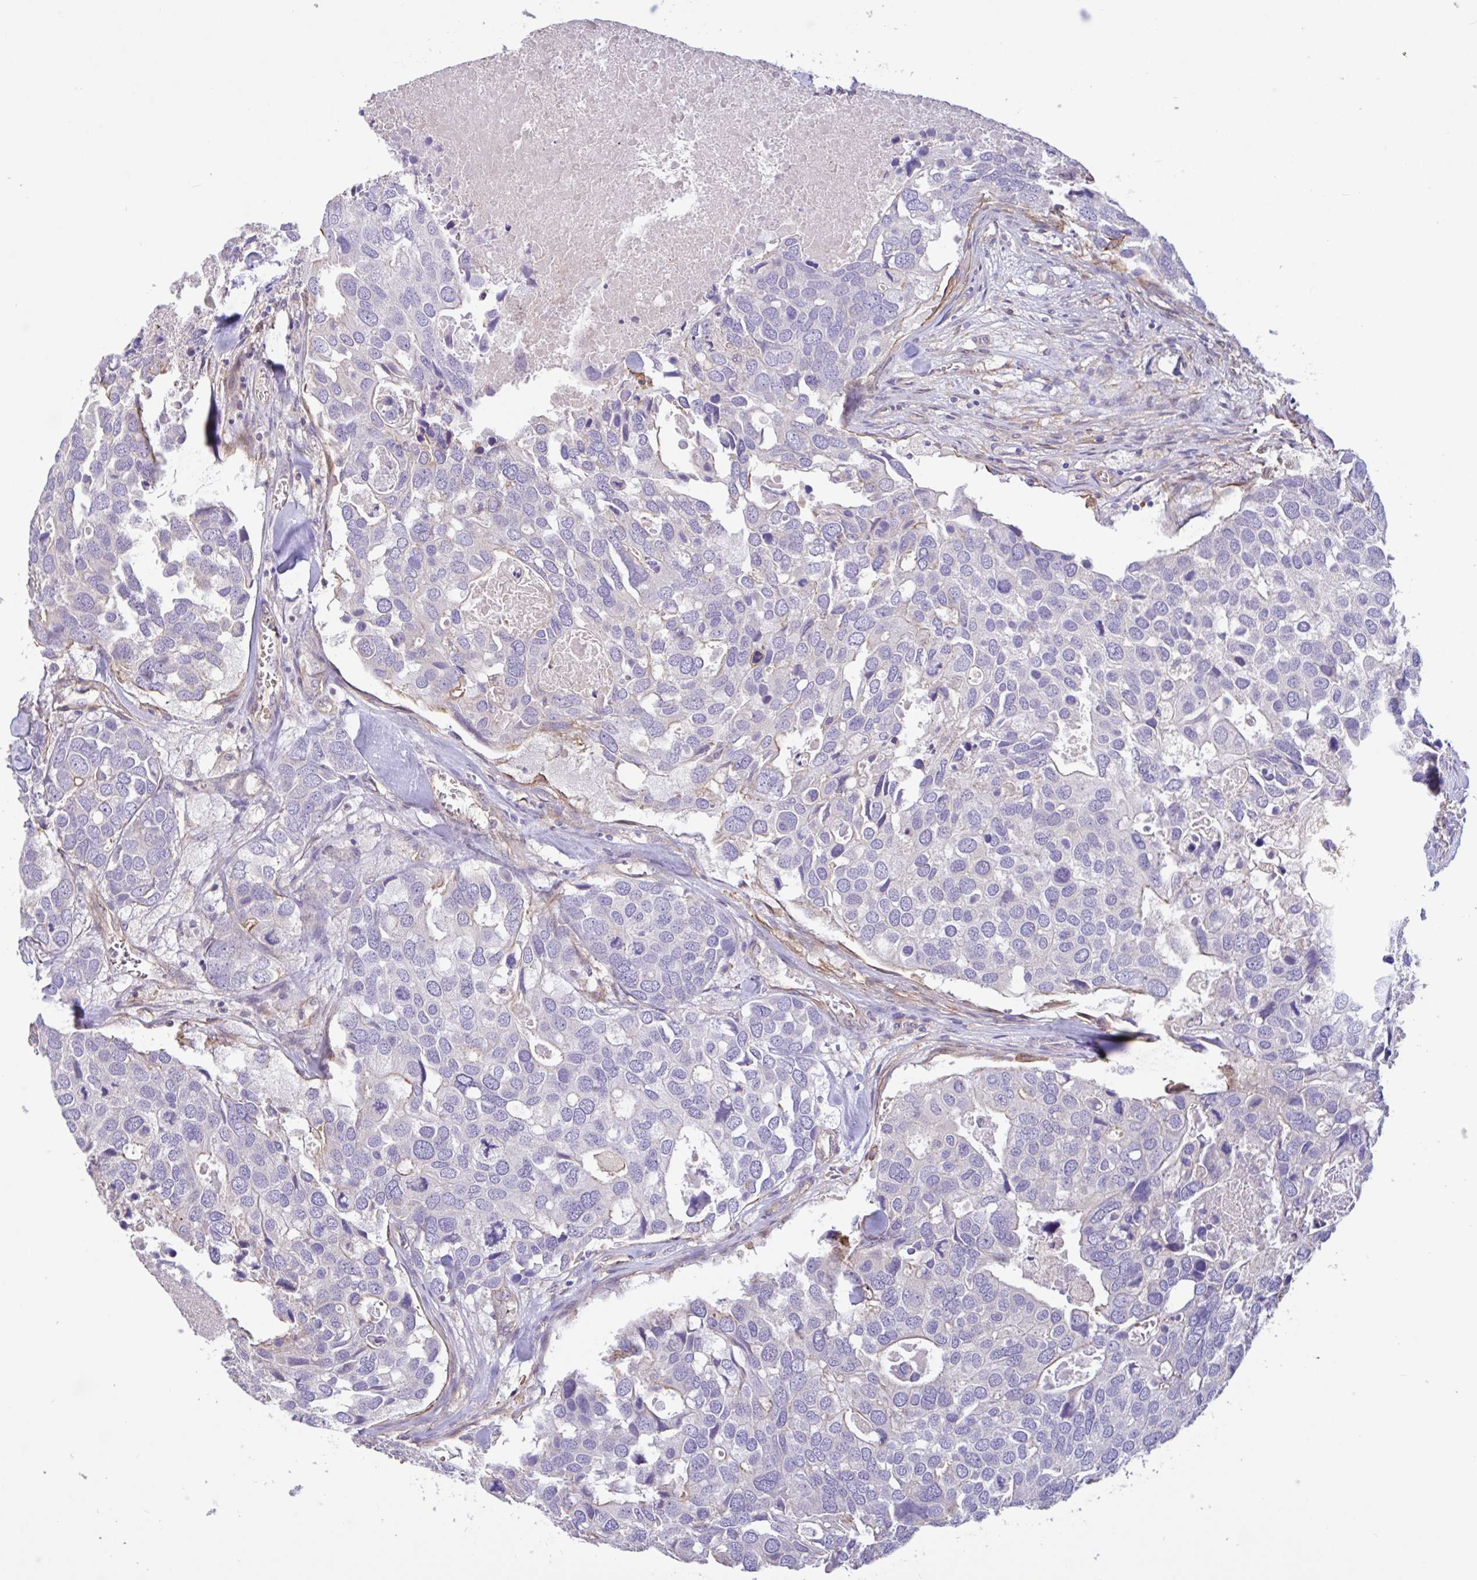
{"staining": {"intensity": "negative", "quantity": "none", "location": "none"}, "tissue": "breast cancer", "cell_type": "Tumor cells", "image_type": "cancer", "snomed": [{"axis": "morphology", "description": "Duct carcinoma"}, {"axis": "topography", "description": "Breast"}], "caption": "The micrograph shows no staining of tumor cells in invasive ductal carcinoma (breast).", "gene": "PLCD4", "patient": {"sex": "female", "age": 83}}